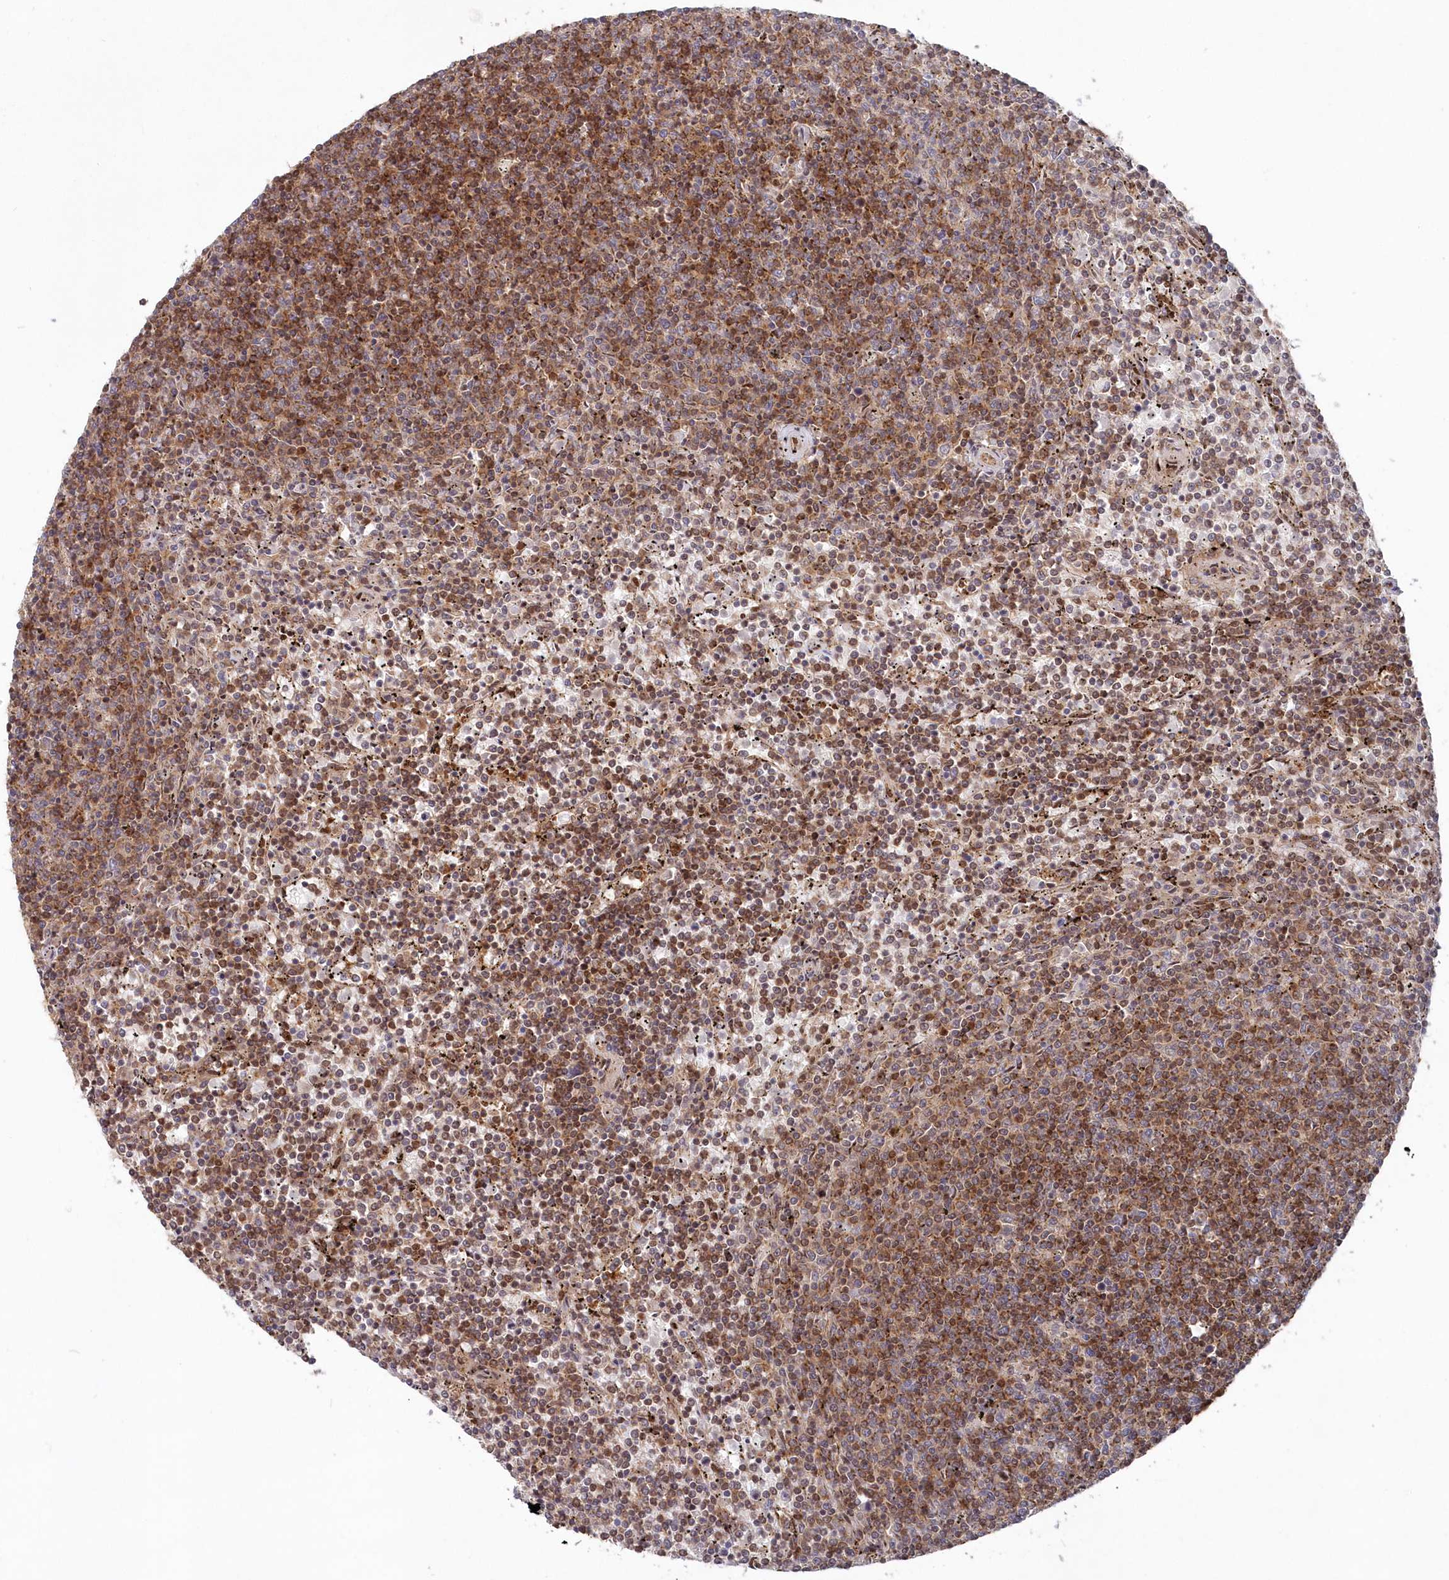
{"staining": {"intensity": "moderate", "quantity": ">75%", "location": "cytoplasmic/membranous,nuclear"}, "tissue": "lymphoma", "cell_type": "Tumor cells", "image_type": "cancer", "snomed": [{"axis": "morphology", "description": "Malignant lymphoma, non-Hodgkin's type, Low grade"}, {"axis": "topography", "description": "Spleen"}], "caption": "Tumor cells demonstrate moderate cytoplasmic/membranous and nuclear expression in about >75% of cells in lymphoma.", "gene": "ABHD14B", "patient": {"sex": "female", "age": 50}}